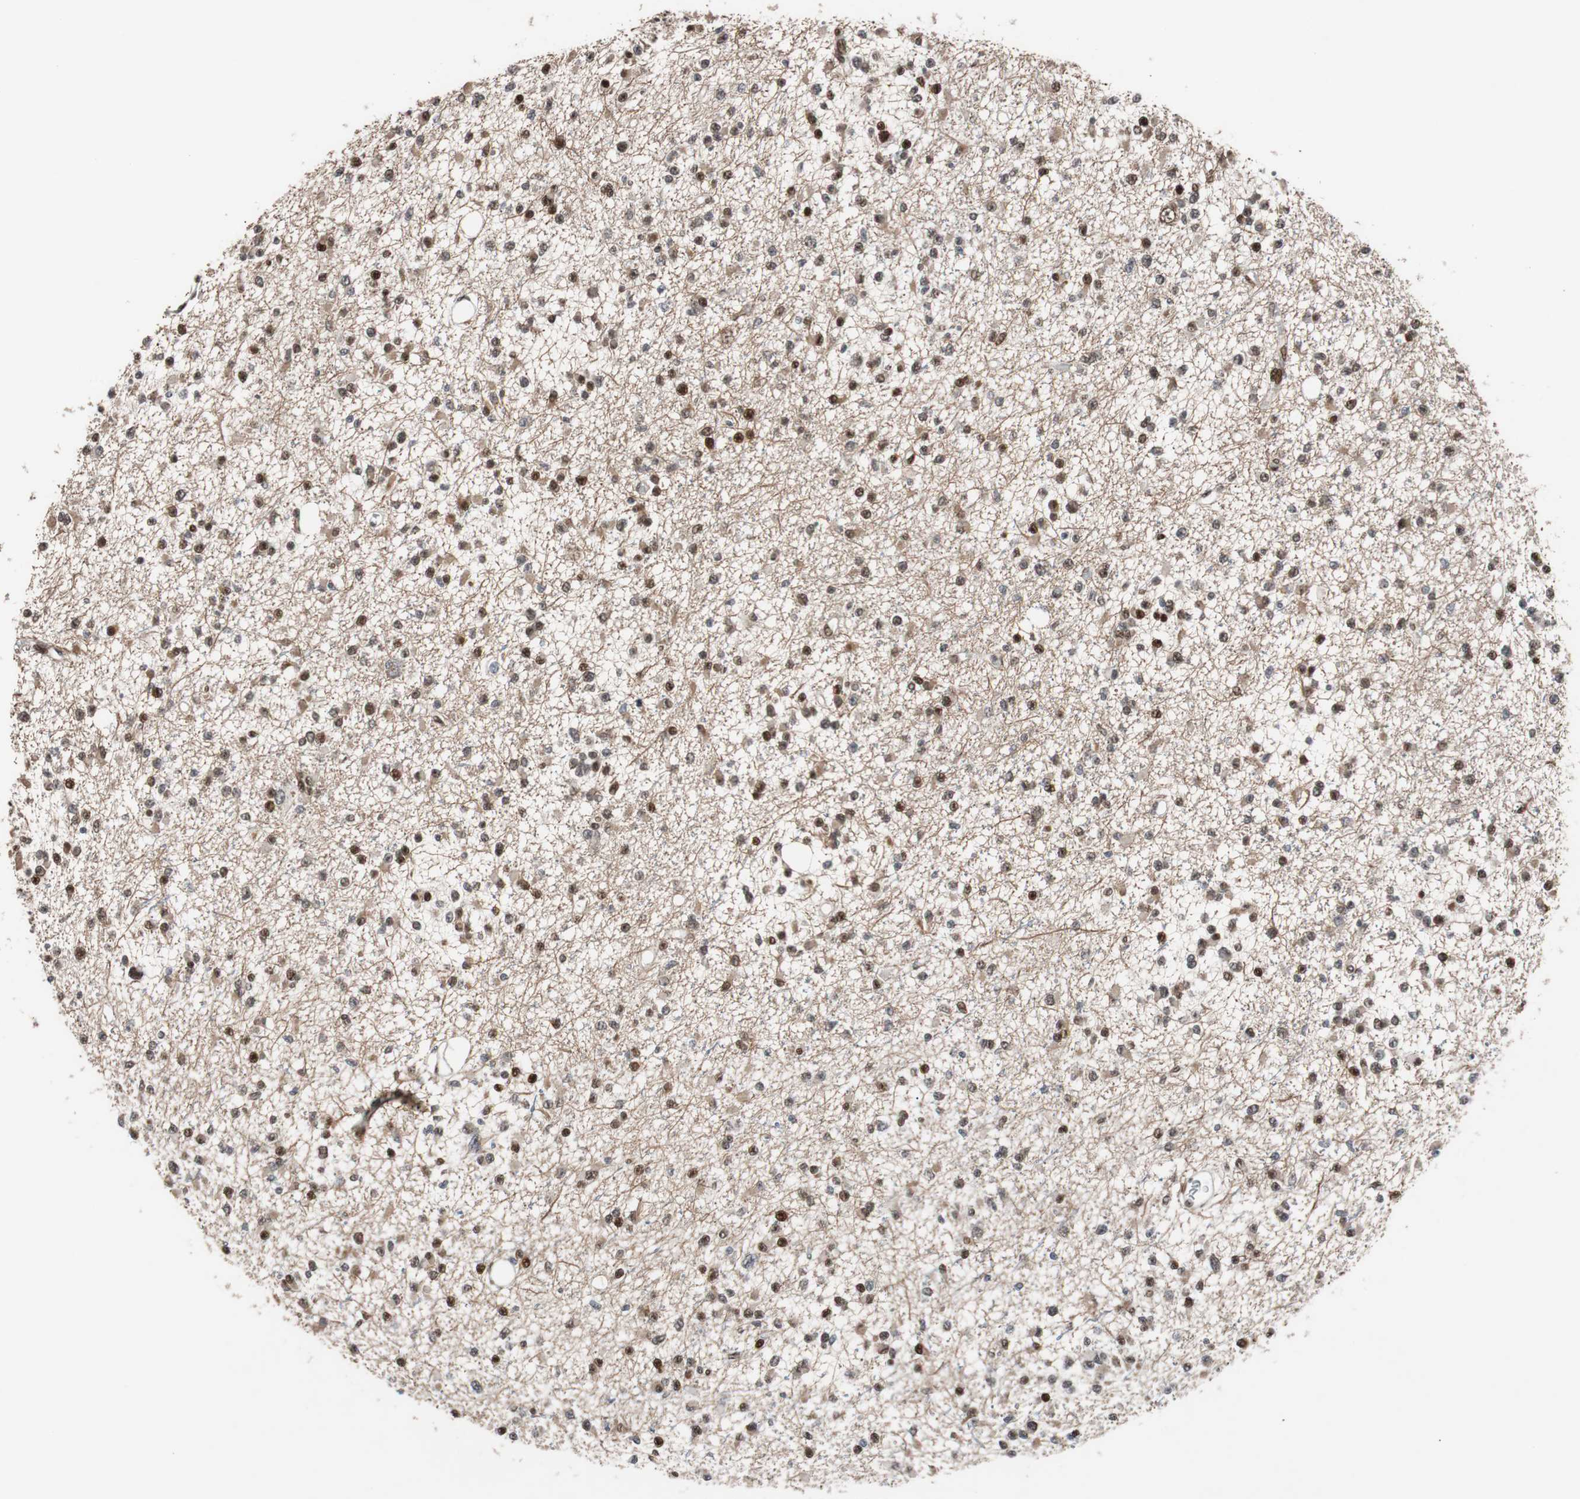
{"staining": {"intensity": "strong", "quantity": "25%-75%", "location": "nuclear"}, "tissue": "glioma", "cell_type": "Tumor cells", "image_type": "cancer", "snomed": [{"axis": "morphology", "description": "Glioma, malignant, Low grade"}, {"axis": "topography", "description": "Brain"}], "caption": "High-power microscopy captured an IHC image of glioma, revealing strong nuclear expression in approximately 25%-75% of tumor cells.", "gene": "NBL1", "patient": {"sex": "female", "age": 22}}